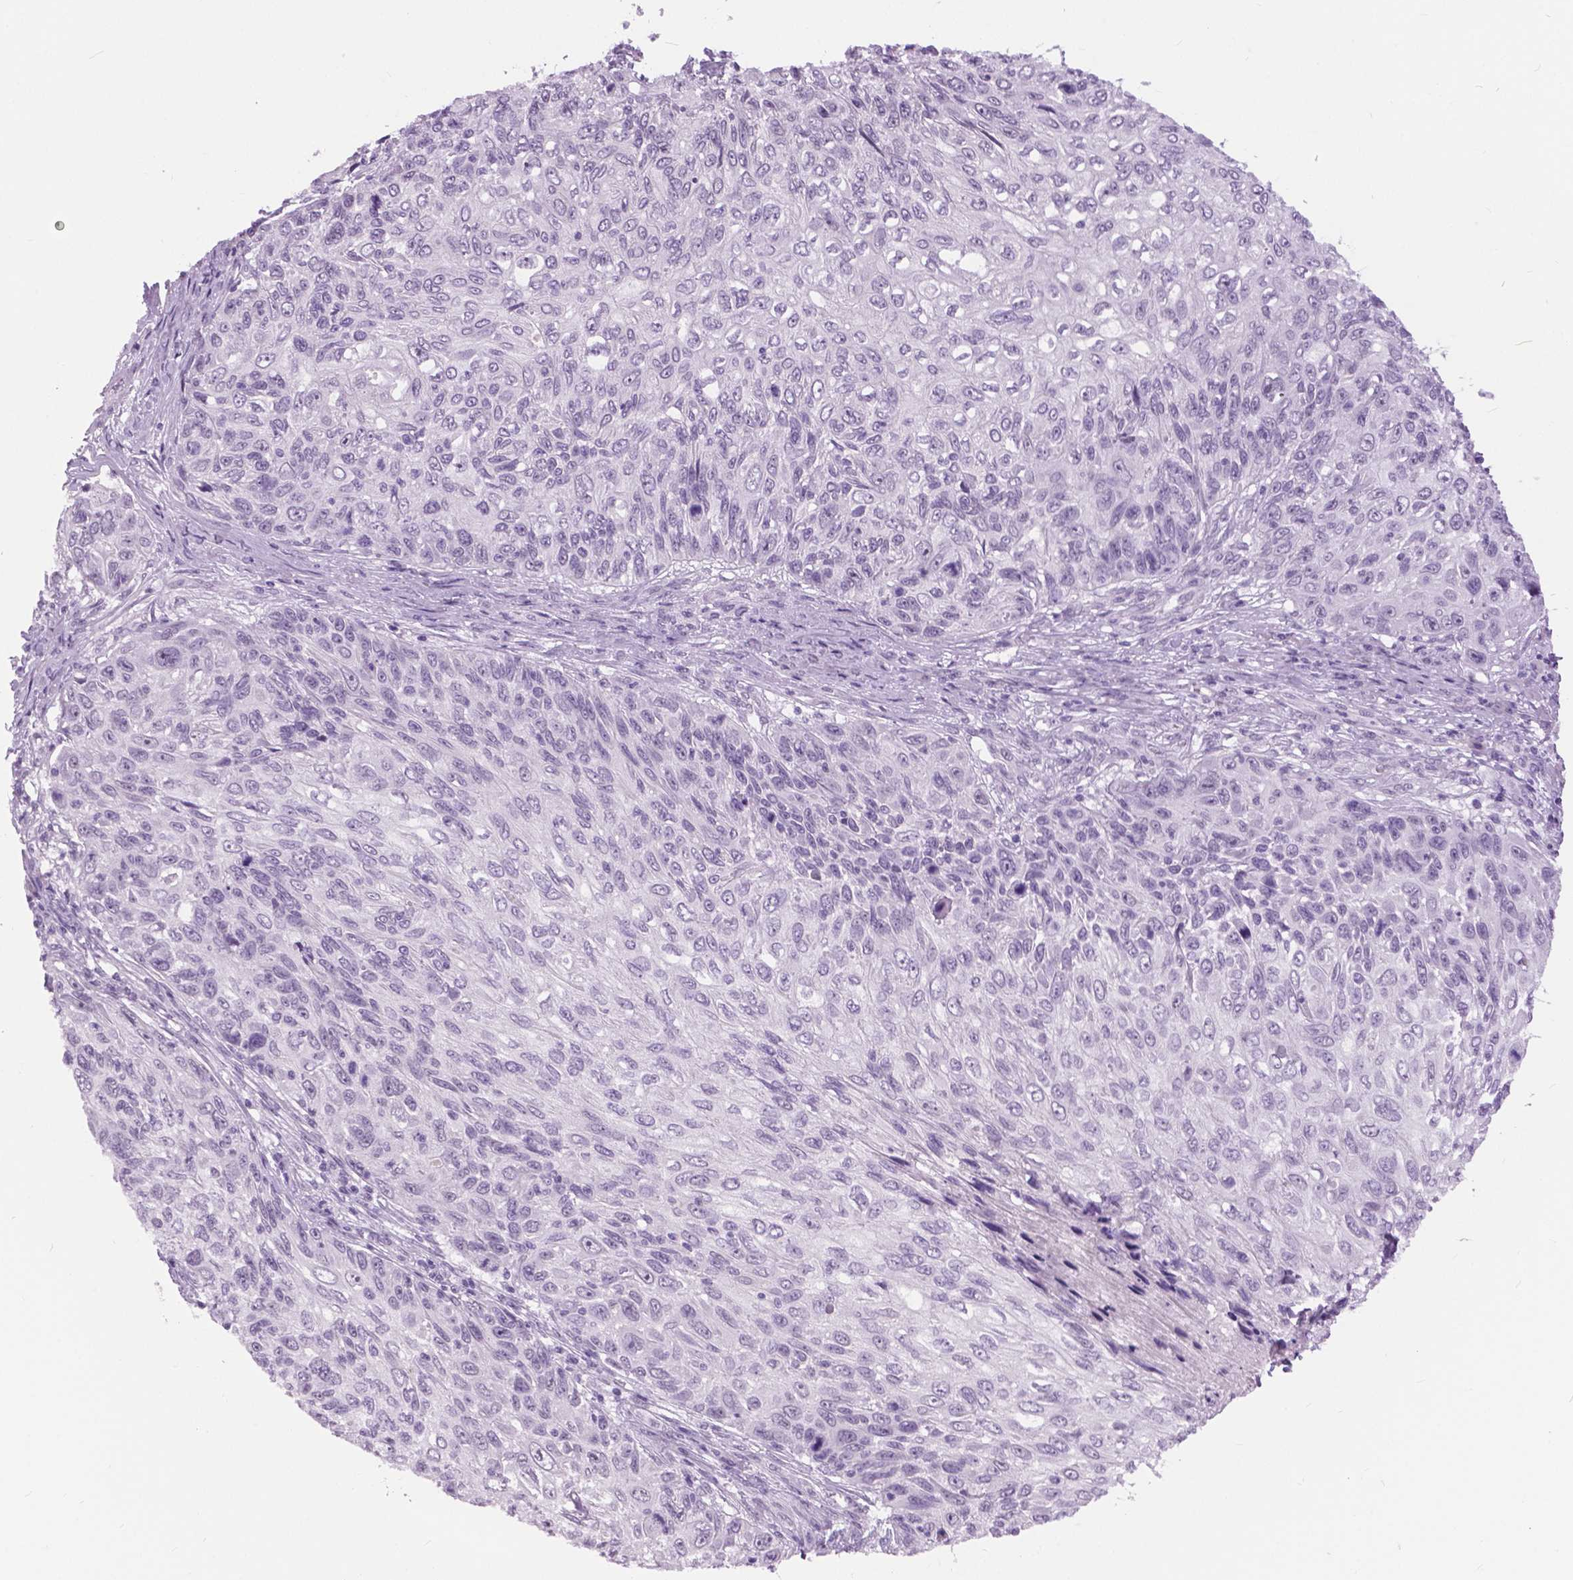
{"staining": {"intensity": "negative", "quantity": "none", "location": "none"}, "tissue": "skin cancer", "cell_type": "Tumor cells", "image_type": "cancer", "snomed": [{"axis": "morphology", "description": "Squamous cell carcinoma, NOS"}, {"axis": "topography", "description": "Skin"}], "caption": "Tumor cells are negative for protein expression in human skin squamous cell carcinoma.", "gene": "MYOM1", "patient": {"sex": "male", "age": 92}}